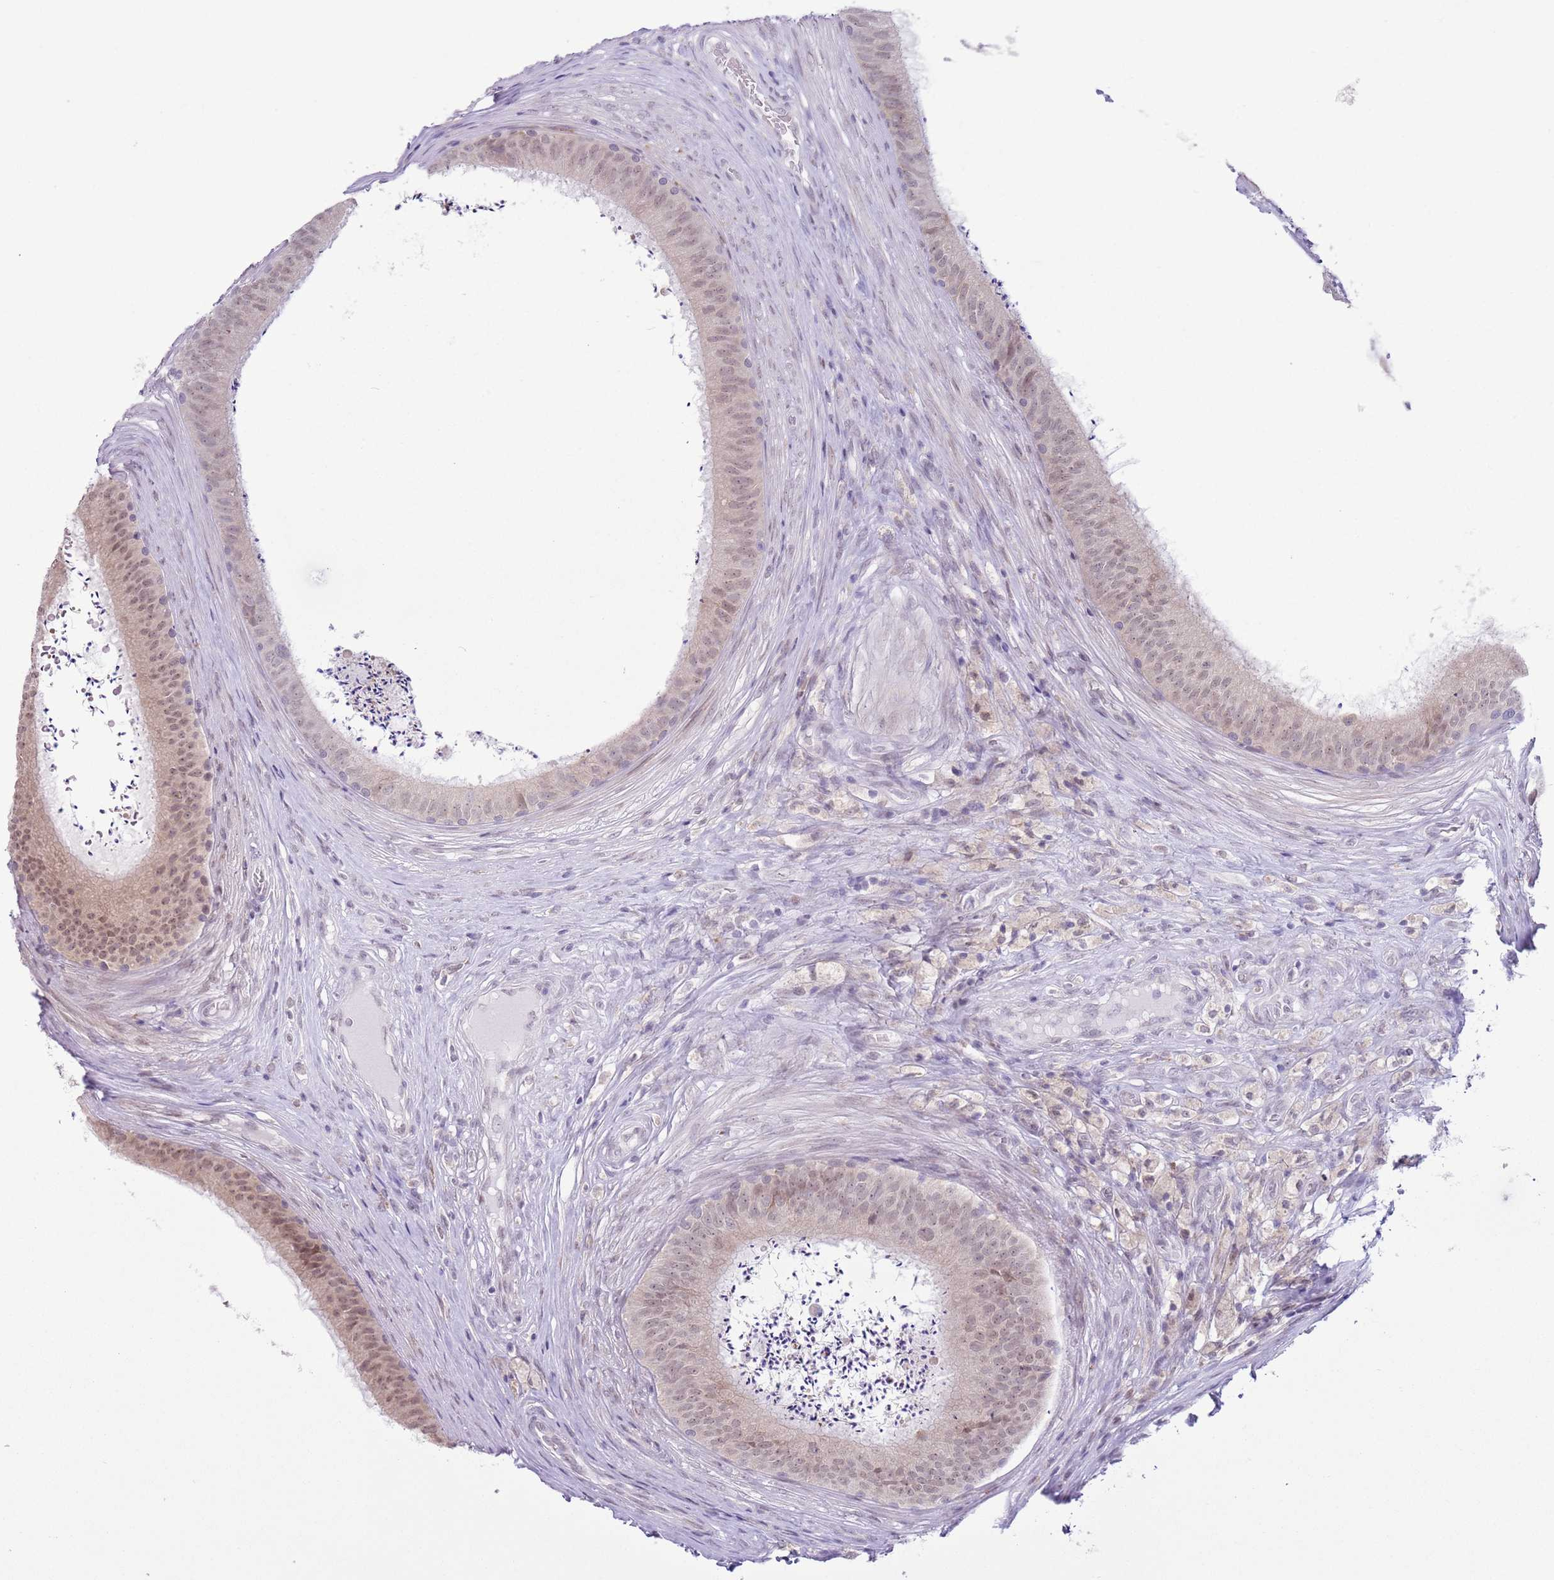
{"staining": {"intensity": "moderate", "quantity": "25%-75%", "location": "nuclear"}, "tissue": "epididymis", "cell_type": "Glandular cells", "image_type": "normal", "snomed": [{"axis": "morphology", "description": "Normal tissue, NOS"}, {"axis": "topography", "description": "Testis"}, {"axis": "topography", "description": "Epididymis"}], "caption": "The histopathology image displays staining of unremarkable epididymis, revealing moderate nuclear protein expression (brown color) within glandular cells.", "gene": "ZNF576", "patient": {"sex": "male", "age": 41}}